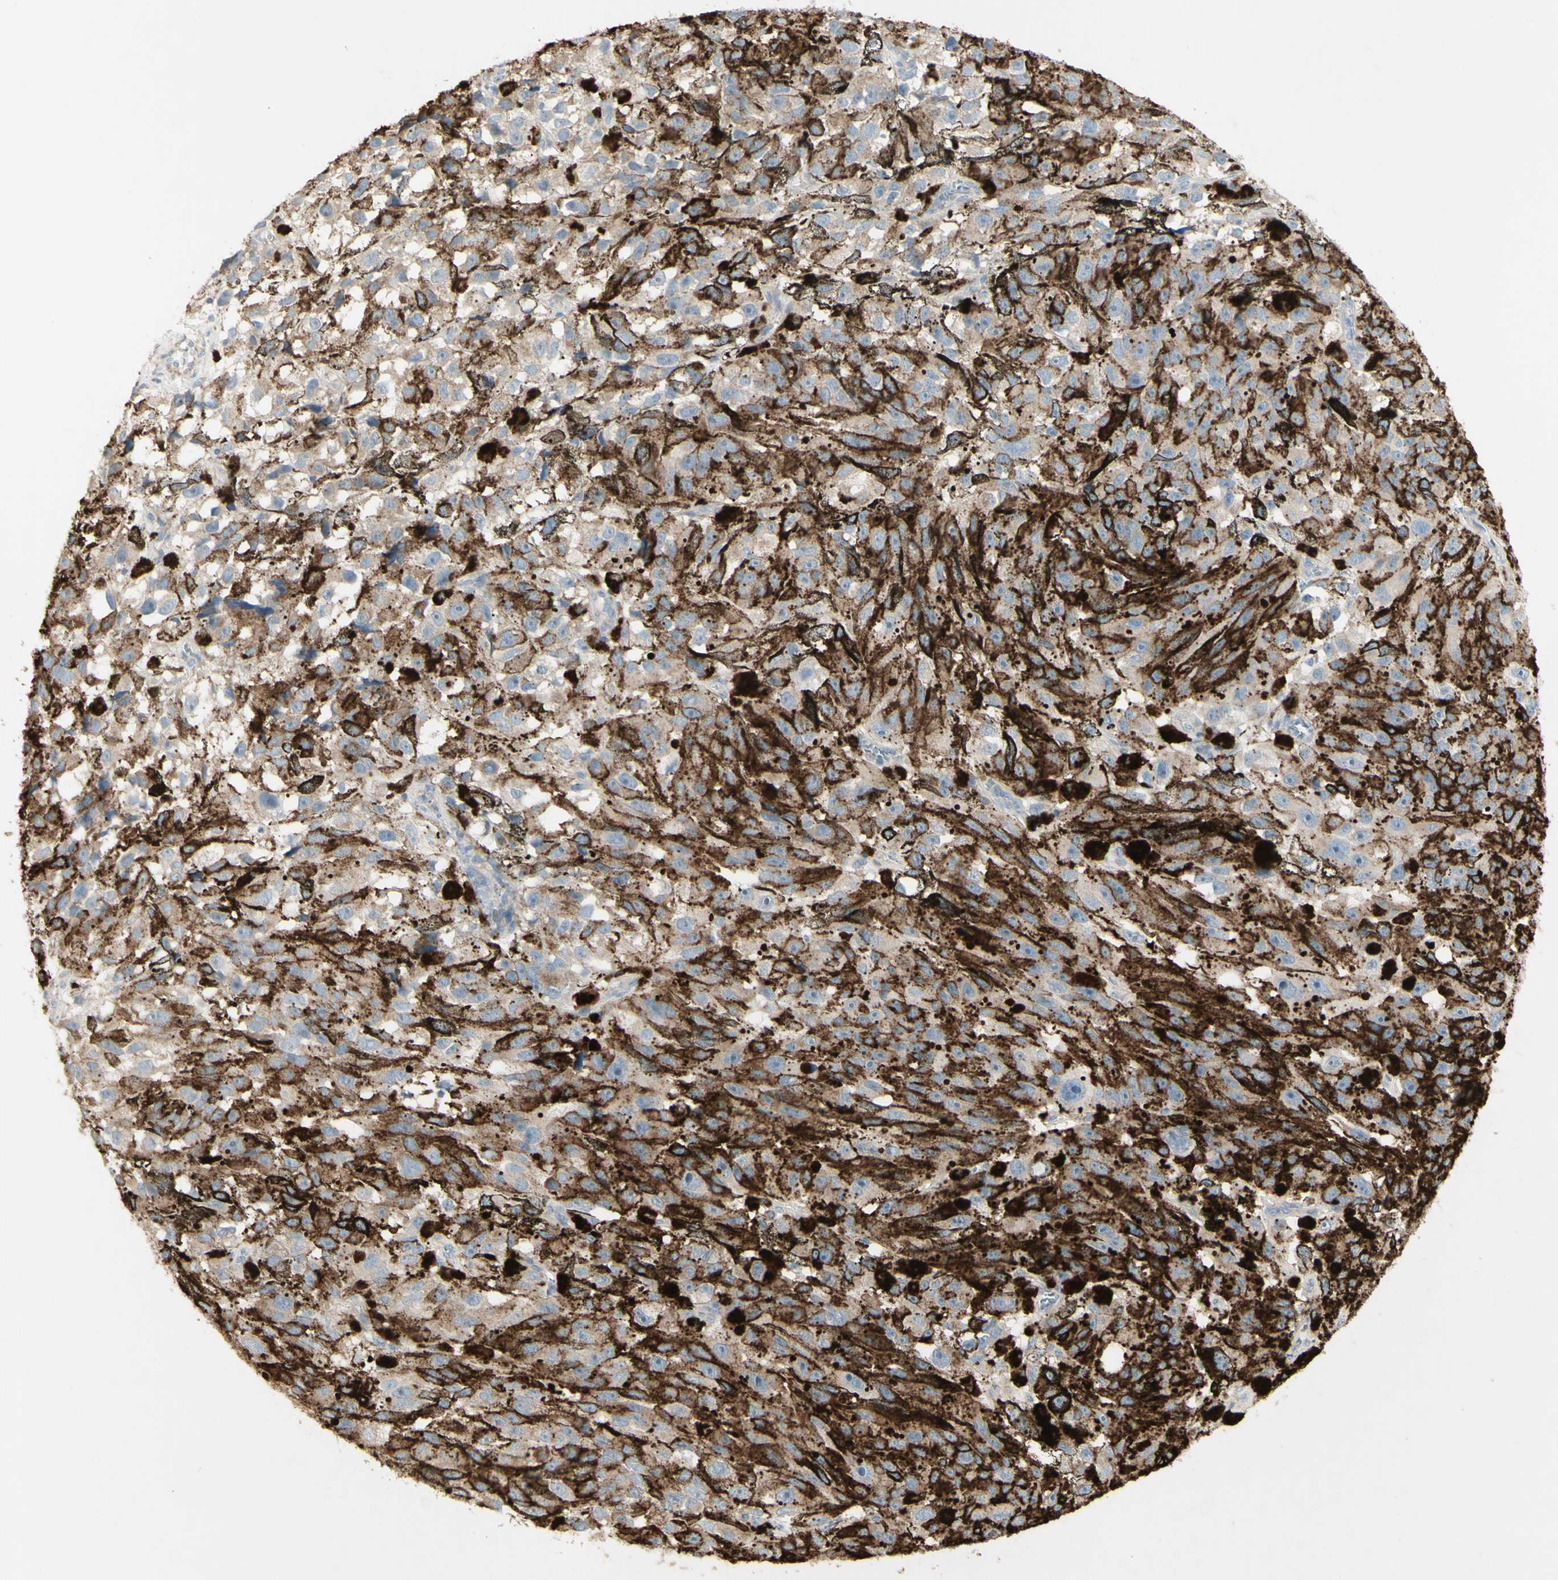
{"staining": {"intensity": "strong", "quantity": "25%-75%", "location": "cytoplasmic/membranous"}, "tissue": "melanoma", "cell_type": "Tumor cells", "image_type": "cancer", "snomed": [{"axis": "morphology", "description": "Malignant melanoma, NOS"}, {"axis": "topography", "description": "Skin"}], "caption": "Immunohistochemistry image of neoplastic tissue: melanoma stained using IHC shows high levels of strong protein expression localized specifically in the cytoplasmic/membranous of tumor cells, appearing as a cytoplasmic/membranous brown color.", "gene": "CNTNAP1", "patient": {"sex": "female", "age": 104}}